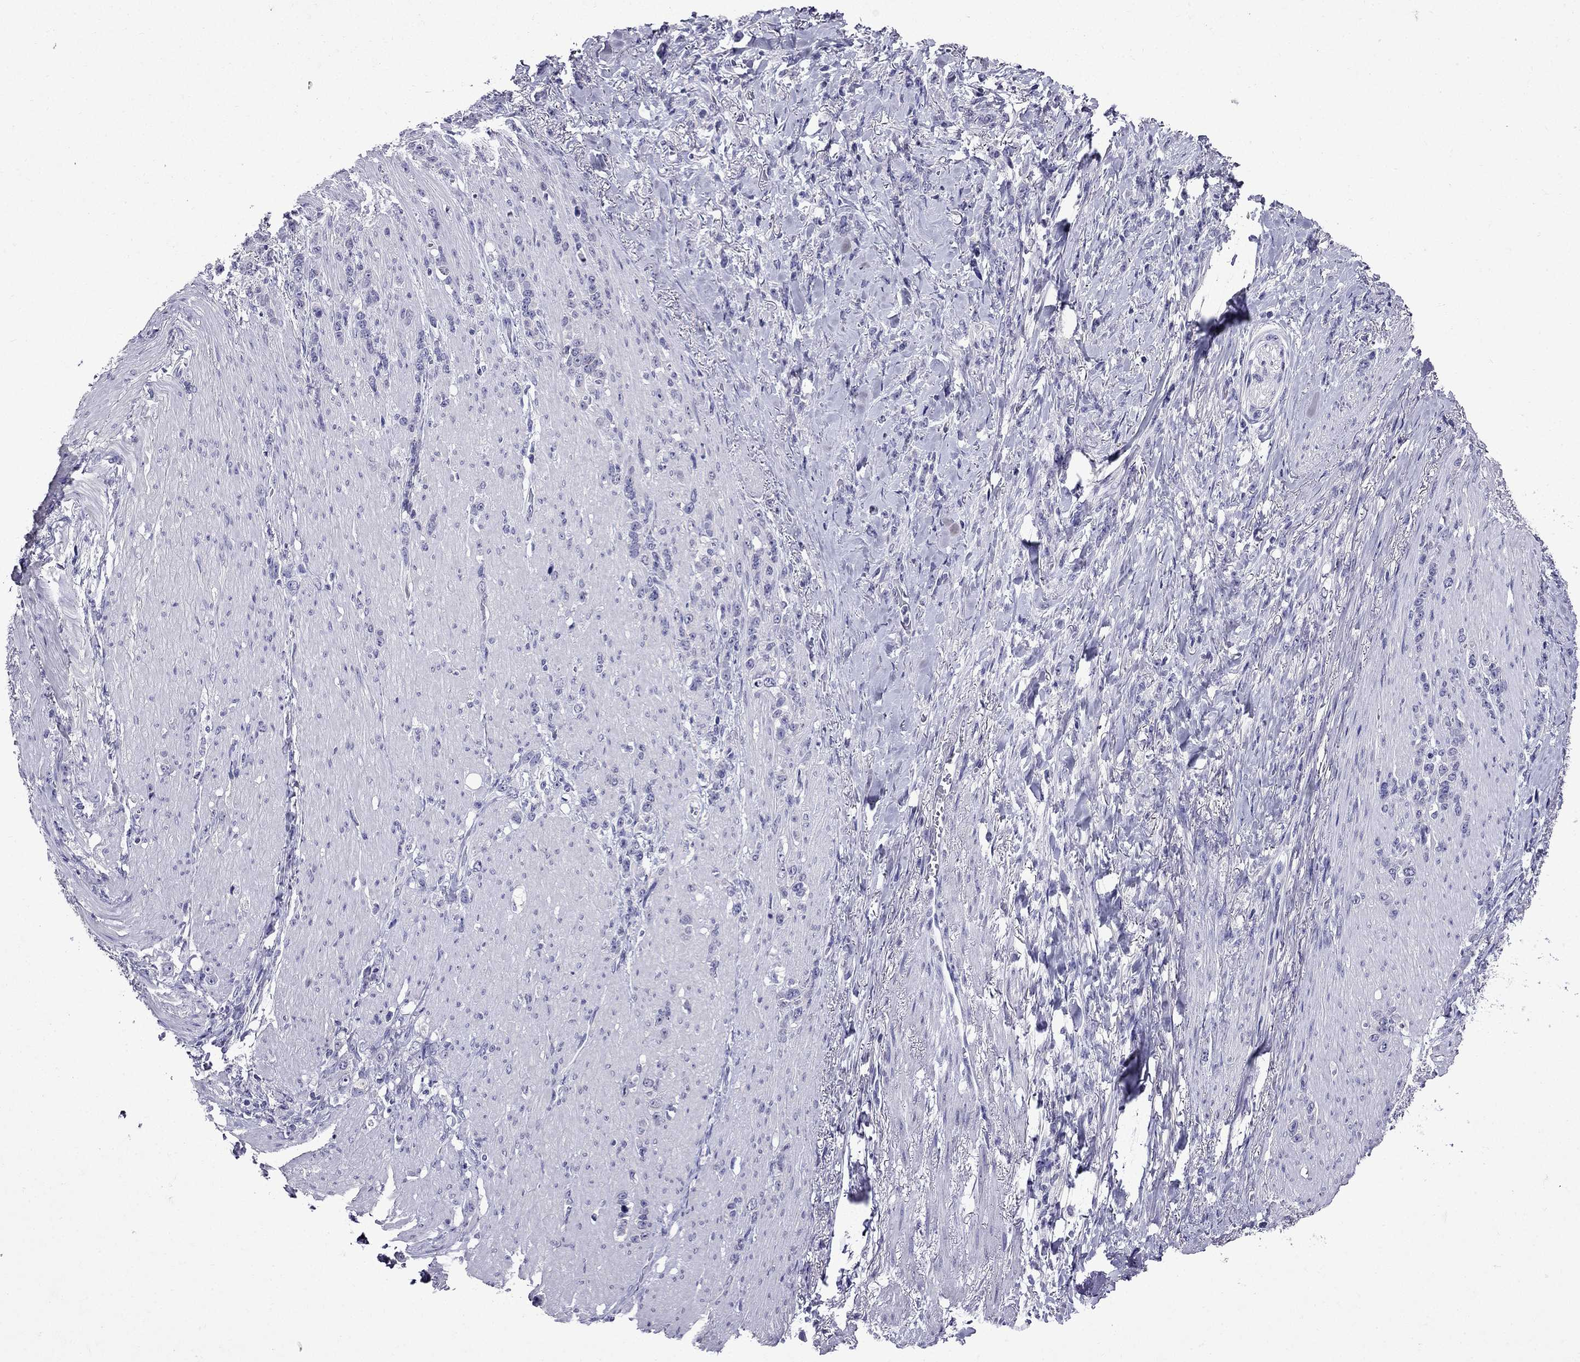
{"staining": {"intensity": "negative", "quantity": "none", "location": "none"}, "tissue": "stomach cancer", "cell_type": "Tumor cells", "image_type": "cancer", "snomed": [{"axis": "morphology", "description": "Adenocarcinoma, NOS"}, {"axis": "topography", "description": "Stomach, lower"}], "caption": "Protein analysis of stomach cancer demonstrates no significant staining in tumor cells.", "gene": "DNAH17", "patient": {"sex": "male", "age": 88}}